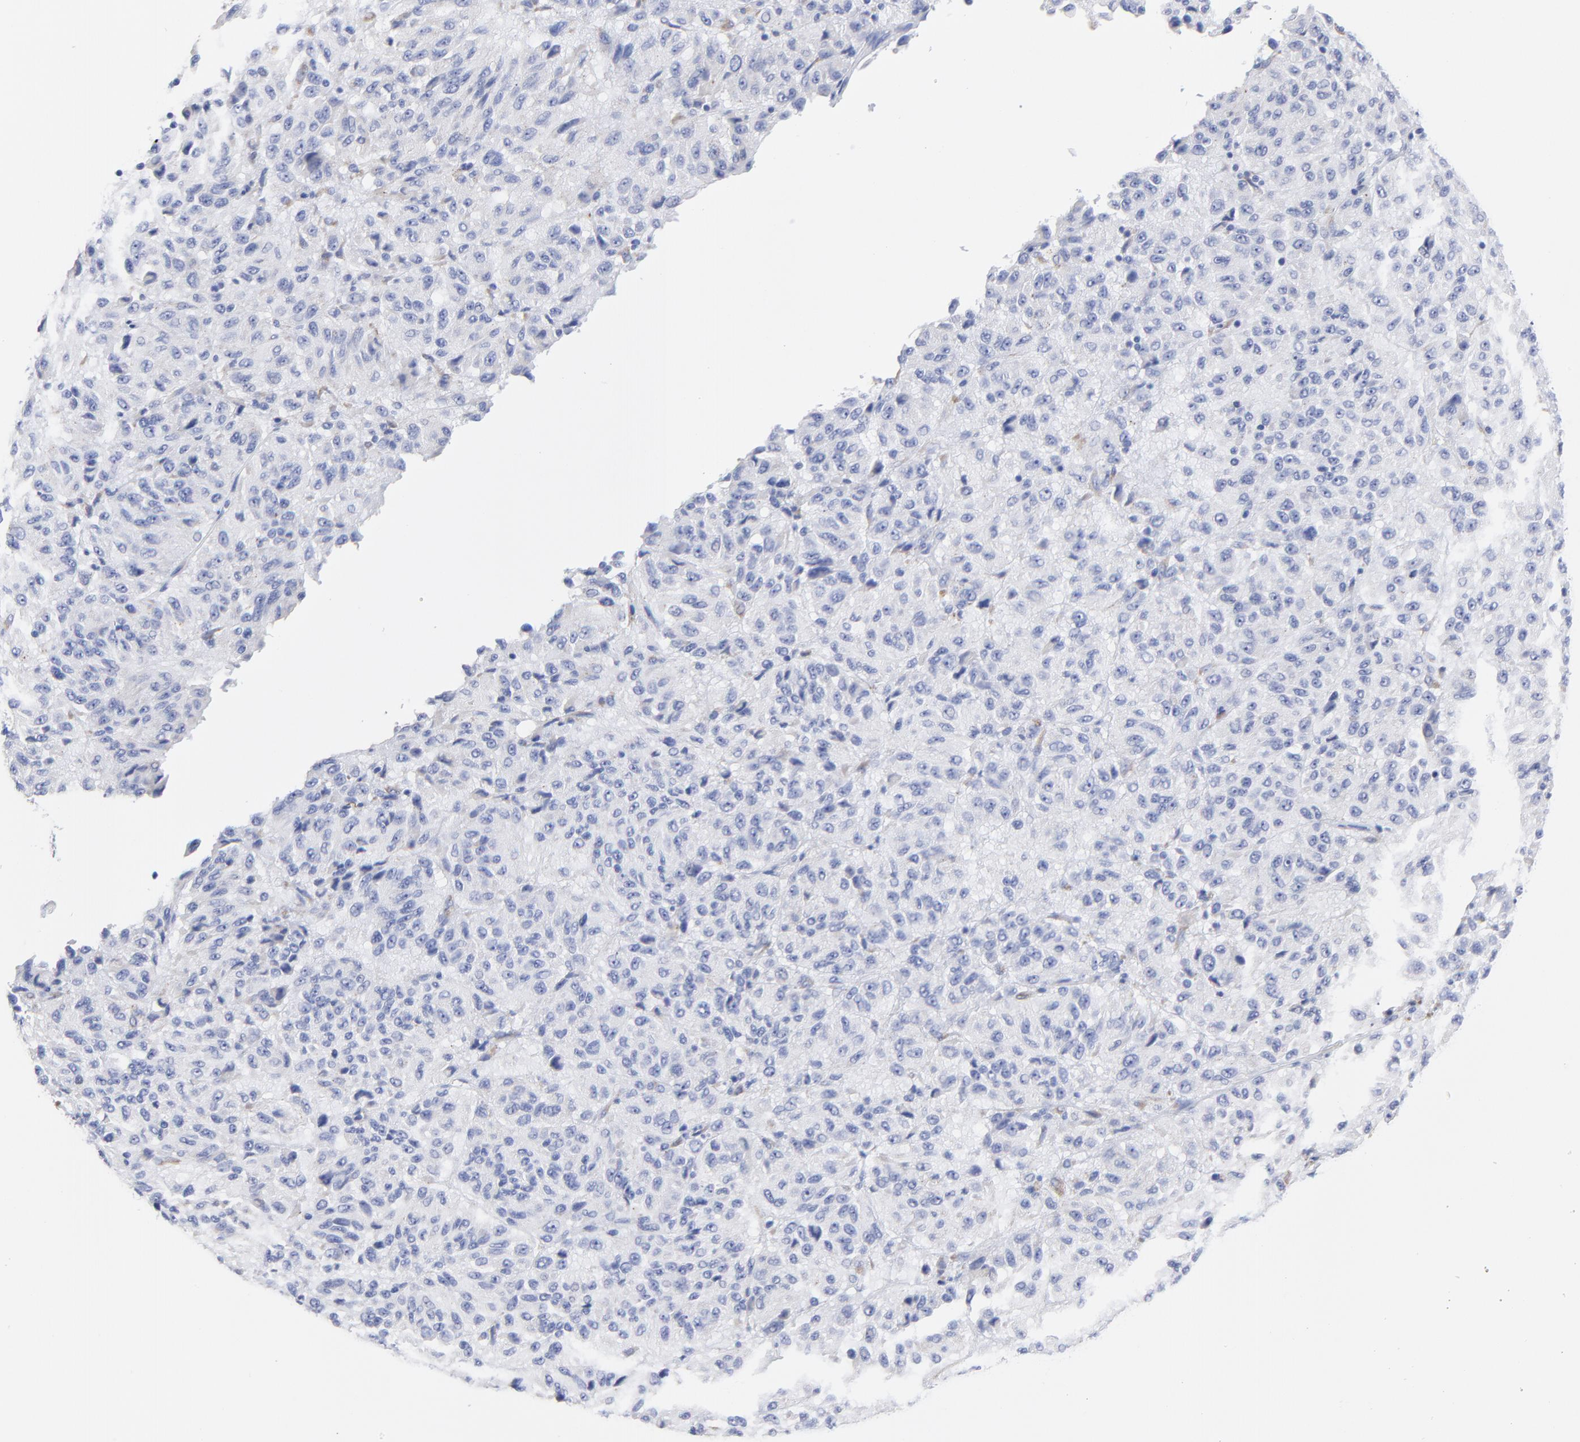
{"staining": {"intensity": "negative", "quantity": "none", "location": "none"}, "tissue": "melanoma", "cell_type": "Tumor cells", "image_type": "cancer", "snomed": [{"axis": "morphology", "description": "Malignant melanoma, Metastatic site"}, {"axis": "topography", "description": "Lung"}], "caption": "DAB immunohistochemical staining of malignant melanoma (metastatic site) reveals no significant expression in tumor cells. The staining was performed using DAB to visualize the protein expression in brown, while the nuclei were stained in blue with hematoxylin (Magnification: 20x).", "gene": "DUSP9", "patient": {"sex": "male", "age": 64}}